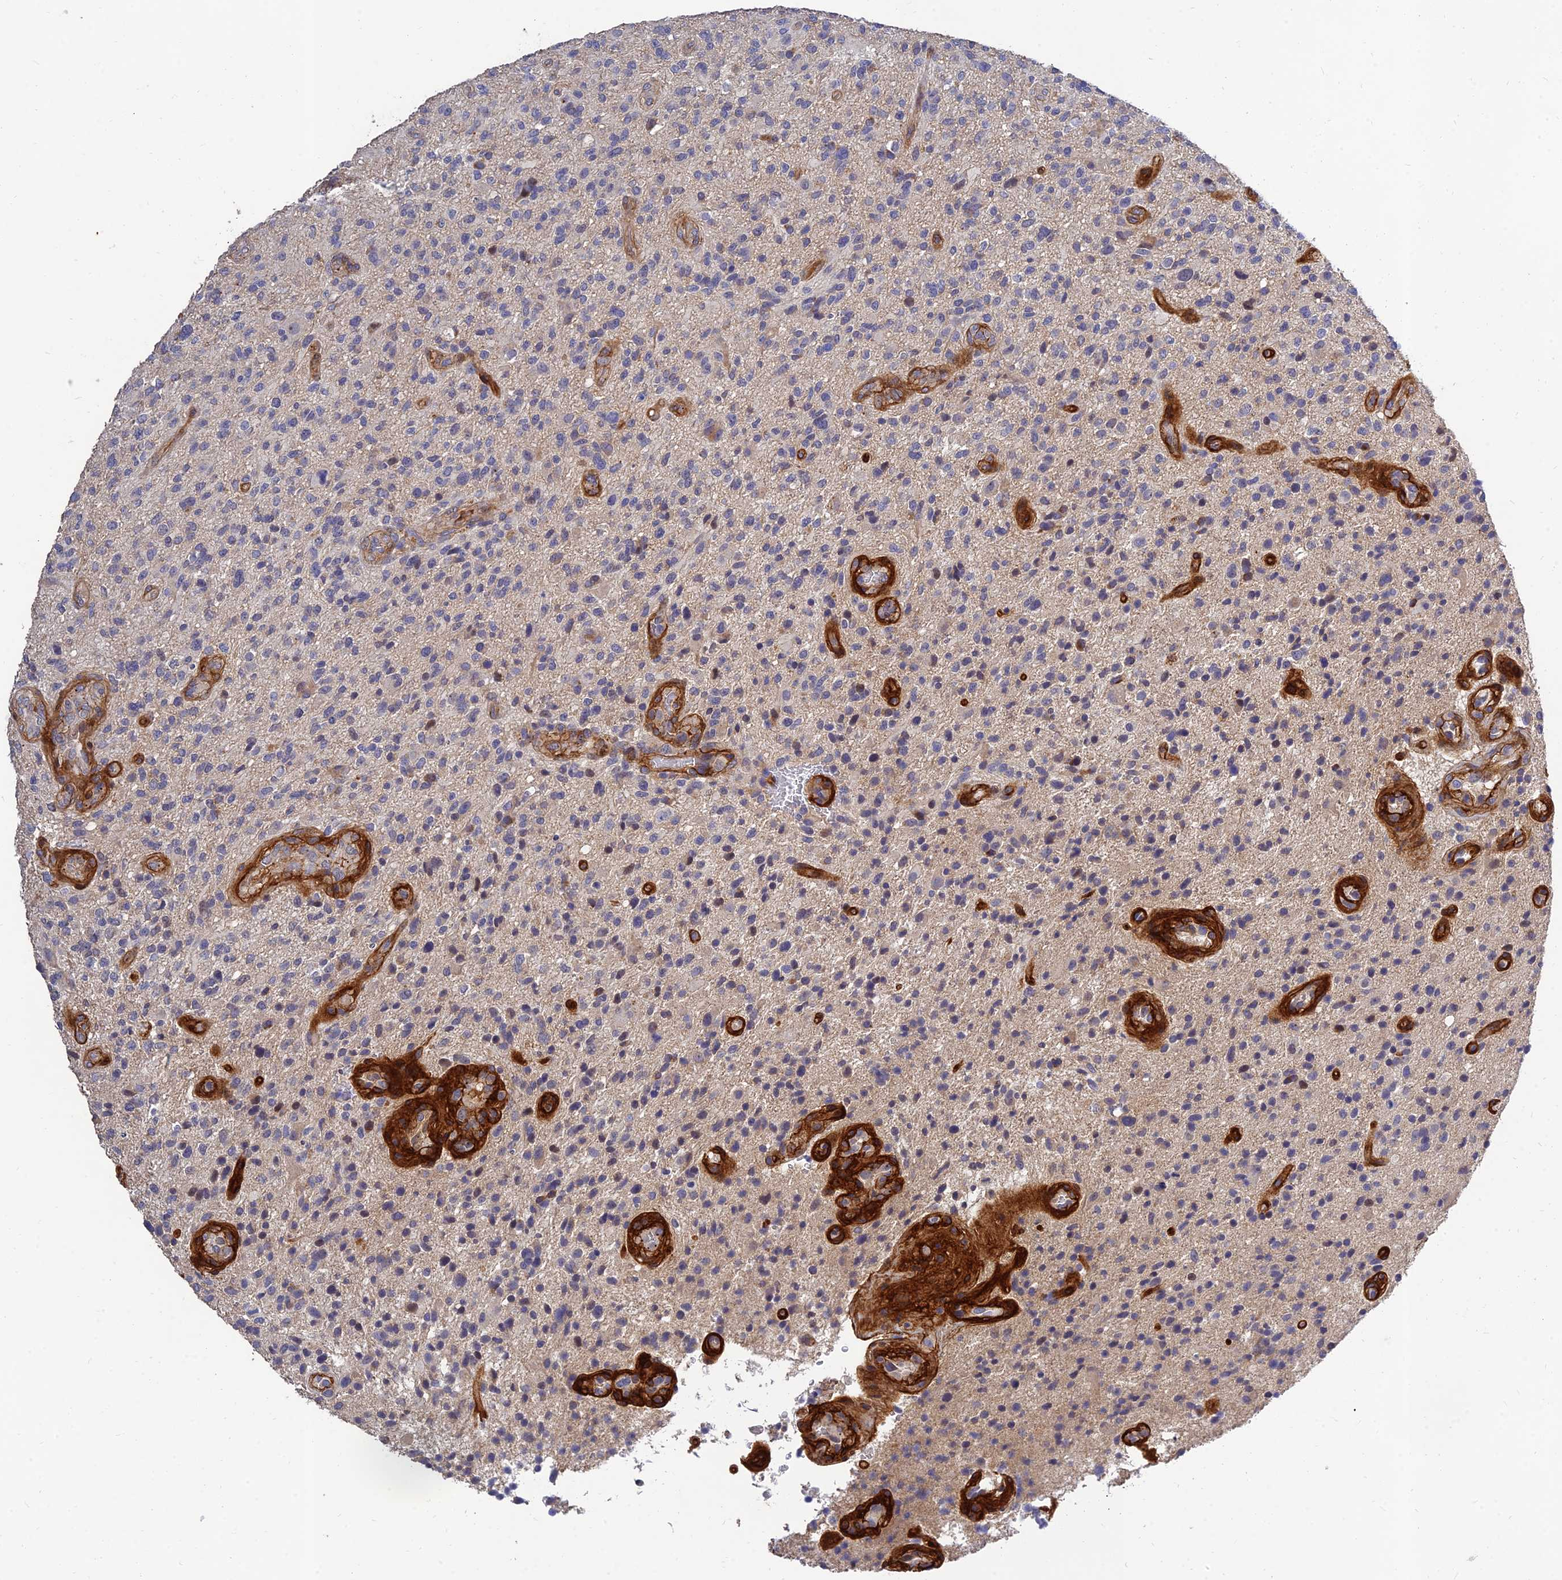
{"staining": {"intensity": "negative", "quantity": "none", "location": "none"}, "tissue": "glioma", "cell_type": "Tumor cells", "image_type": "cancer", "snomed": [{"axis": "morphology", "description": "Glioma, malignant, High grade"}, {"axis": "topography", "description": "Brain"}], "caption": "Immunohistochemical staining of glioma shows no significant expression in tumor cells.", "gene": "MRPL35", "patient": {"sex": "male", "age": 47}}